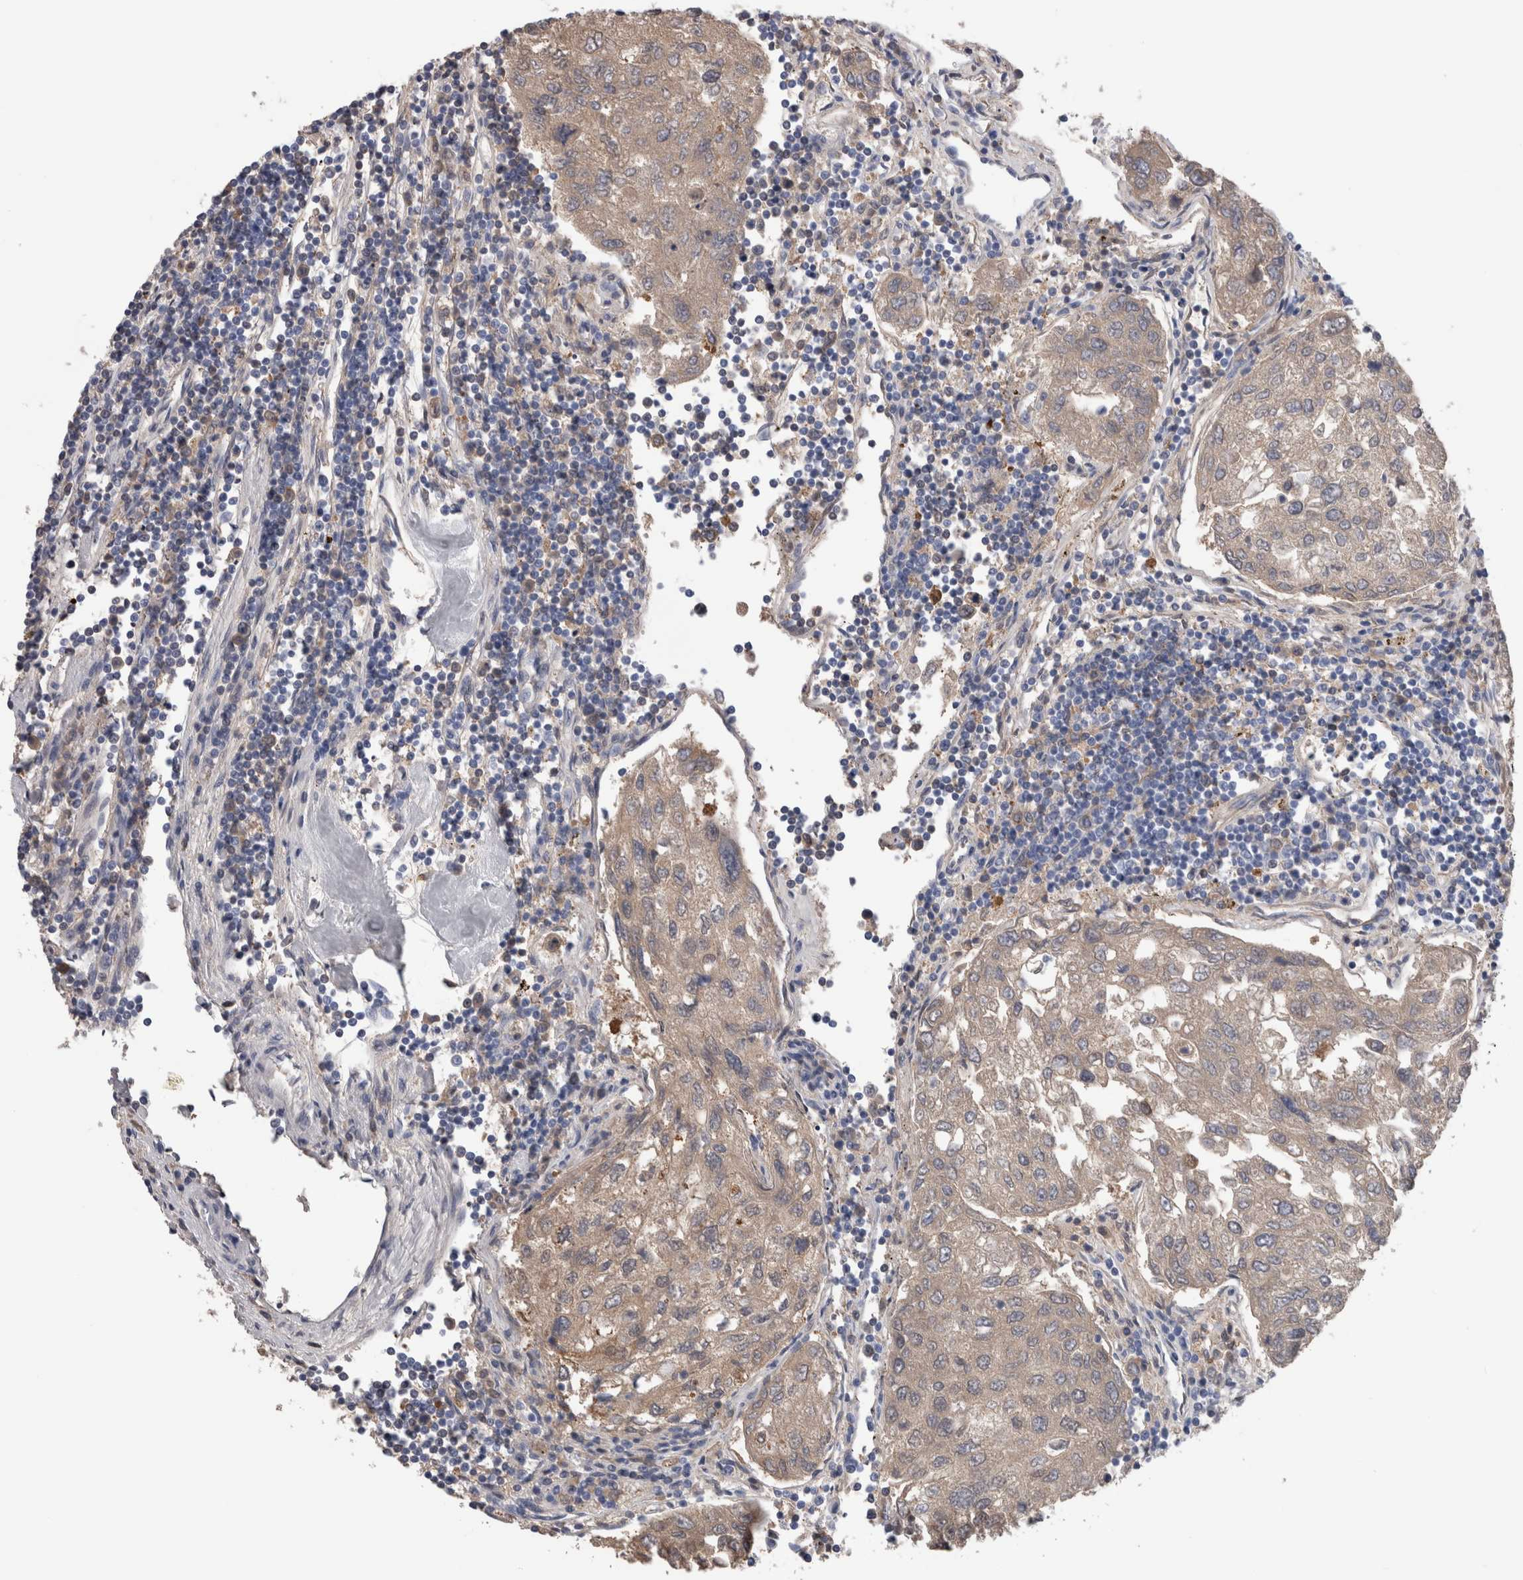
{"staining": {"intensity": "negative", "quantity": "none", "location": "none"}, "tissue": "urothelial cancer", "cell_type": "Tumor cells", "image_type": "cancer", "snomed": [{"axis": "morphology", "description": "Urothelial carcinoma, High grade"}, {"axis": "topography", "description": "Lymph node"}, {"axis": "topography", "description": "Urinary bladder"}], "caption": "Protein analysis of high-grade urothelial carcinoma displays no significant positivity in tumor cells.", "gene": "CA8", "patient": {"sex": "male", "age": 51}}